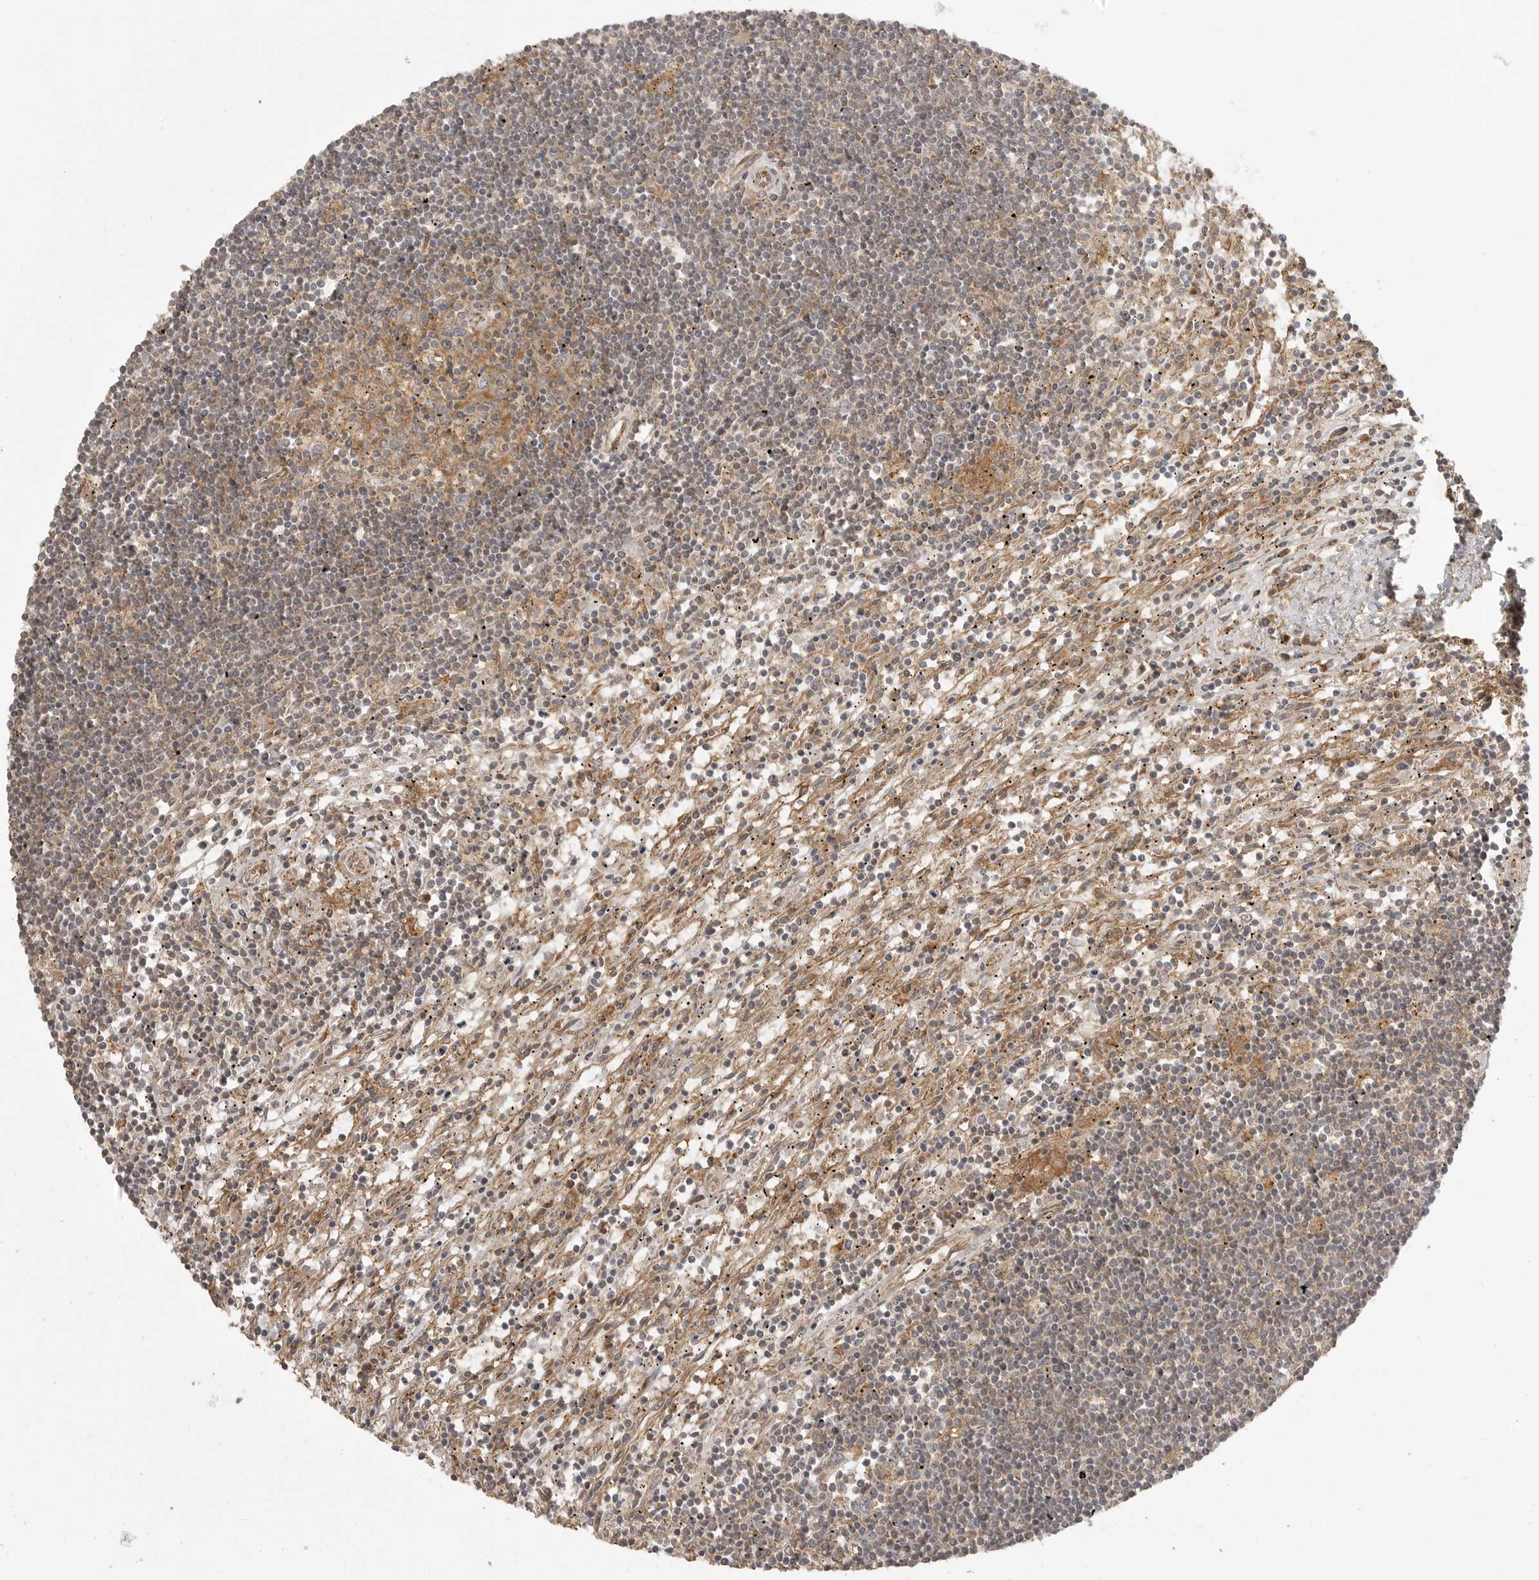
{"staining": {"intensity": "negative", "quantity": "none", "location": "none"}, "tissue": "lymphoma", "cell_type": "Tumor cells", "image_type": "cancer", "snomed": [{"axis": "morphology", "description": "Malignant lymphoma, non-Hodgkin's type, Low grade"}, {"axis": "topography", "description": "Spleen"}], "caption": "DAB (3,3'-diaminobenzidine) immunohistochemical staining of human lymphoma reveals no significant staining in tumor cells. Nuclei are stained in blue.", "gene": "FAT3", "patient": {"sex": "male", "age": 76}}